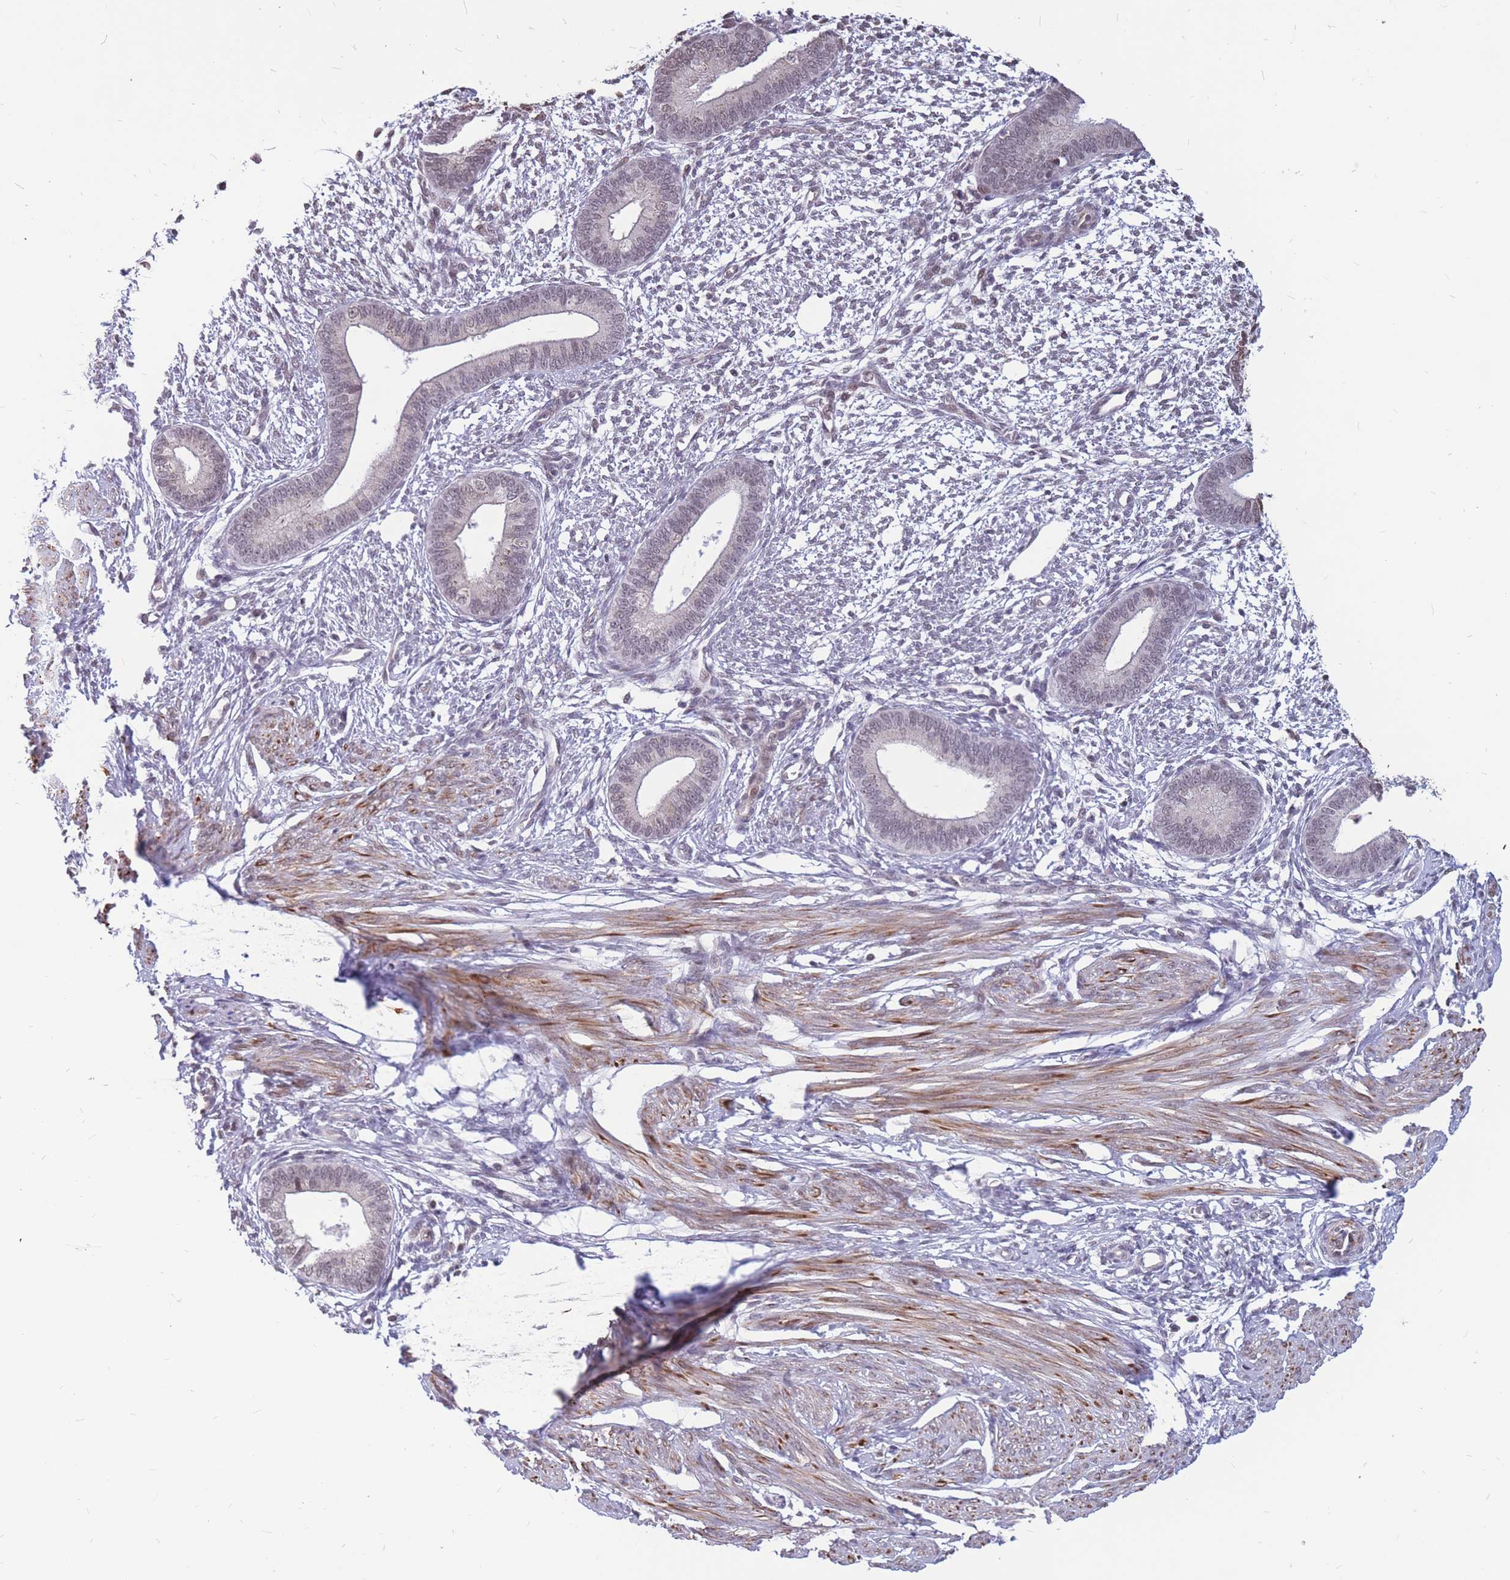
{"staining": {"intensity": "negative", "quantity": "none", "location": "none"}, "tissue": "endometrium", "cell_type": "Cells in endometrial stroma", "image_type": "normal", "snomed": [{"axis": "morphology", "description": "Normal tissue, NOS"}, {"axis": "topography", "description": "Endometrium"}], "caption": "This is a image of immunohistochemistry (IHC) staining of benign endometrium, which shows no expression in cells in endometrial stroma.", "gene": "ADD2", "patient": {"sex": "female", "age": 46}}